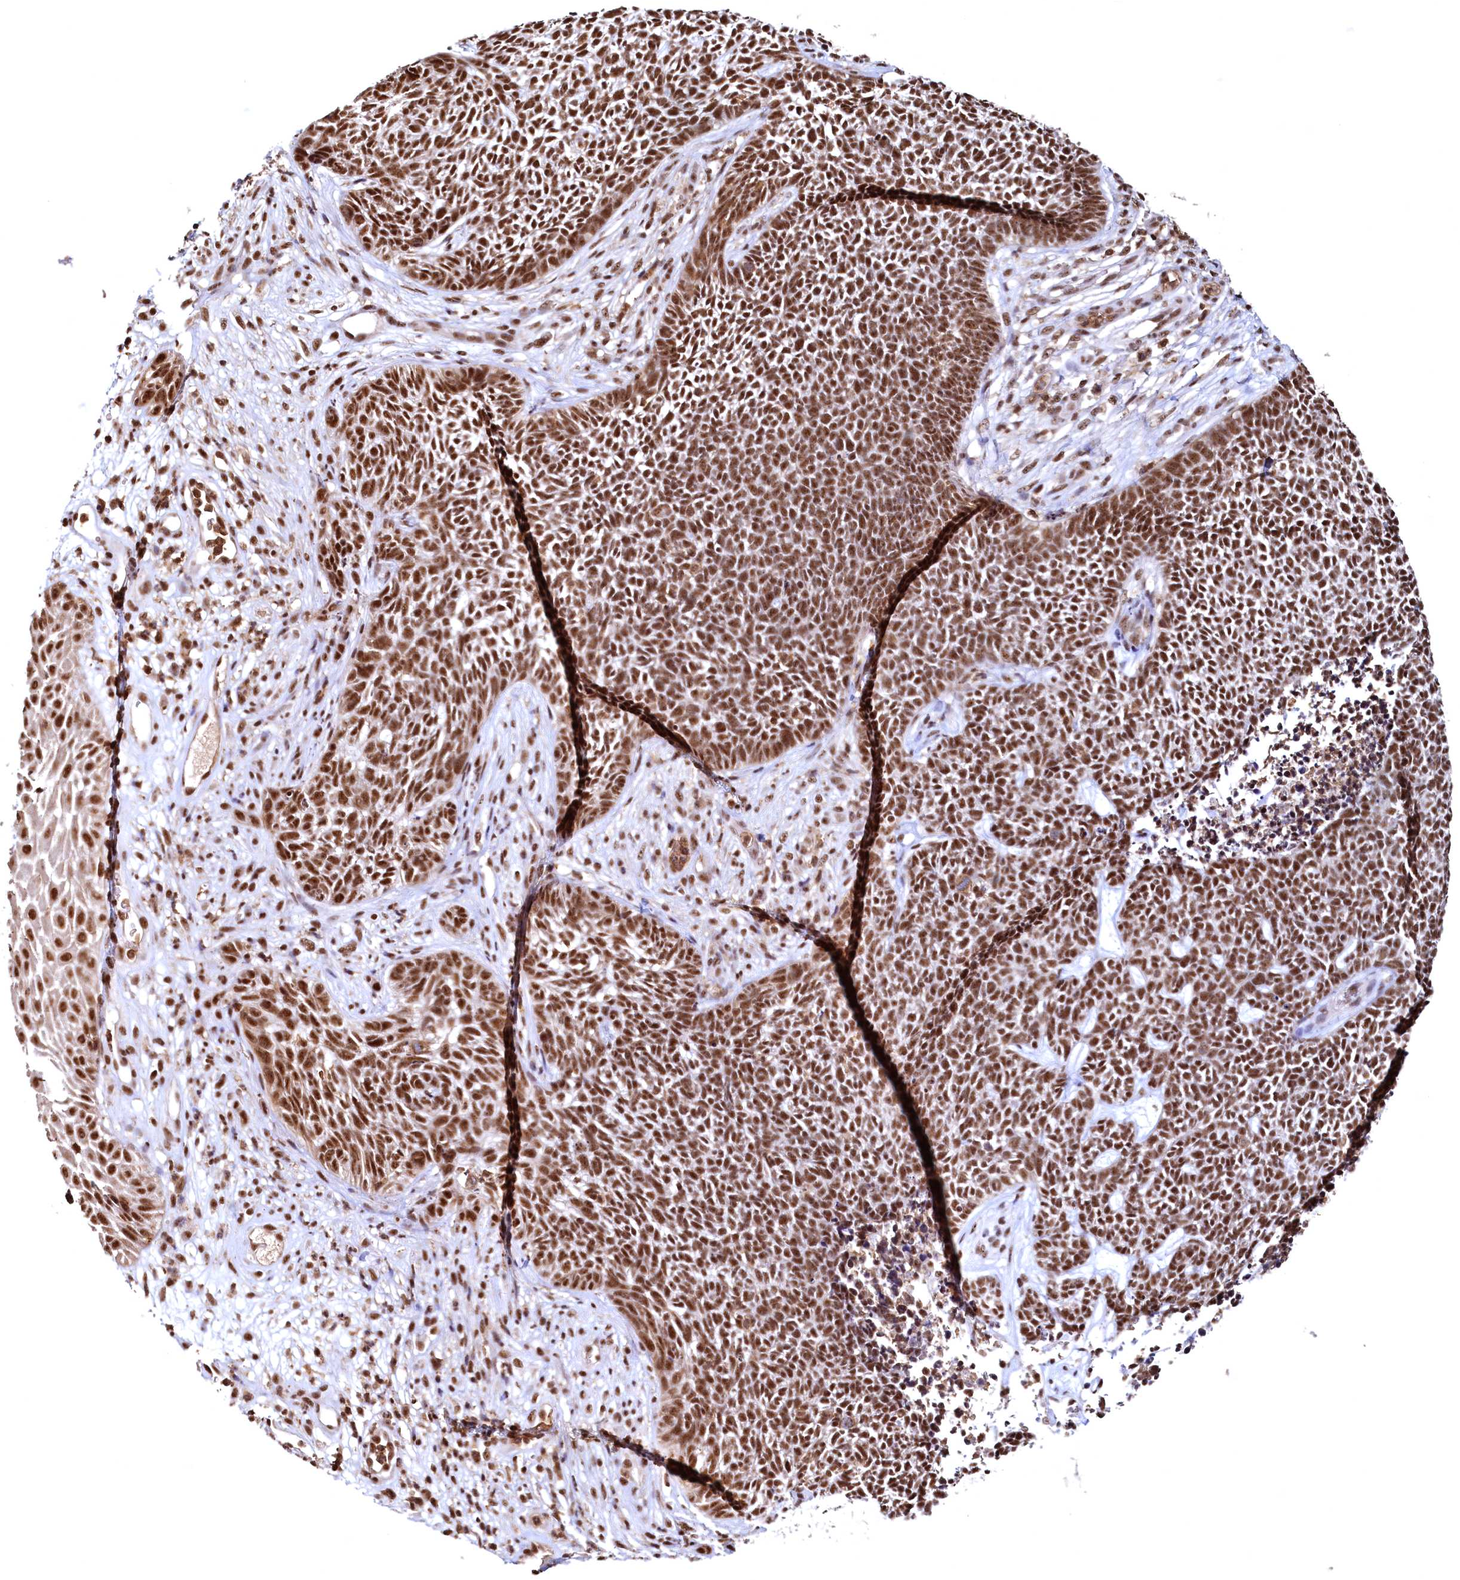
{"staining": {"intensity": "strong", "quantity": ">75%", "location": "nuclear"}, "tissue": "skin cancer", "cell_type": "Tumor cells", "image_type": "cancer", "snomed": [{"axis": "morphology", "description": "Basal cell carcinoma"}, {"axis": "topography", "description": "Skin"}], "caption": "IHC image of neoplastic tissue: human skin cancer (basal cell carcinoma) stained using IHC reveals high levels of strong protein expression localized specifically in the nuclear of tumor cells, appearing as a nuclear brown color.", "gene": "RSRC2", "patient": {"sex": "female", "age": 84}}